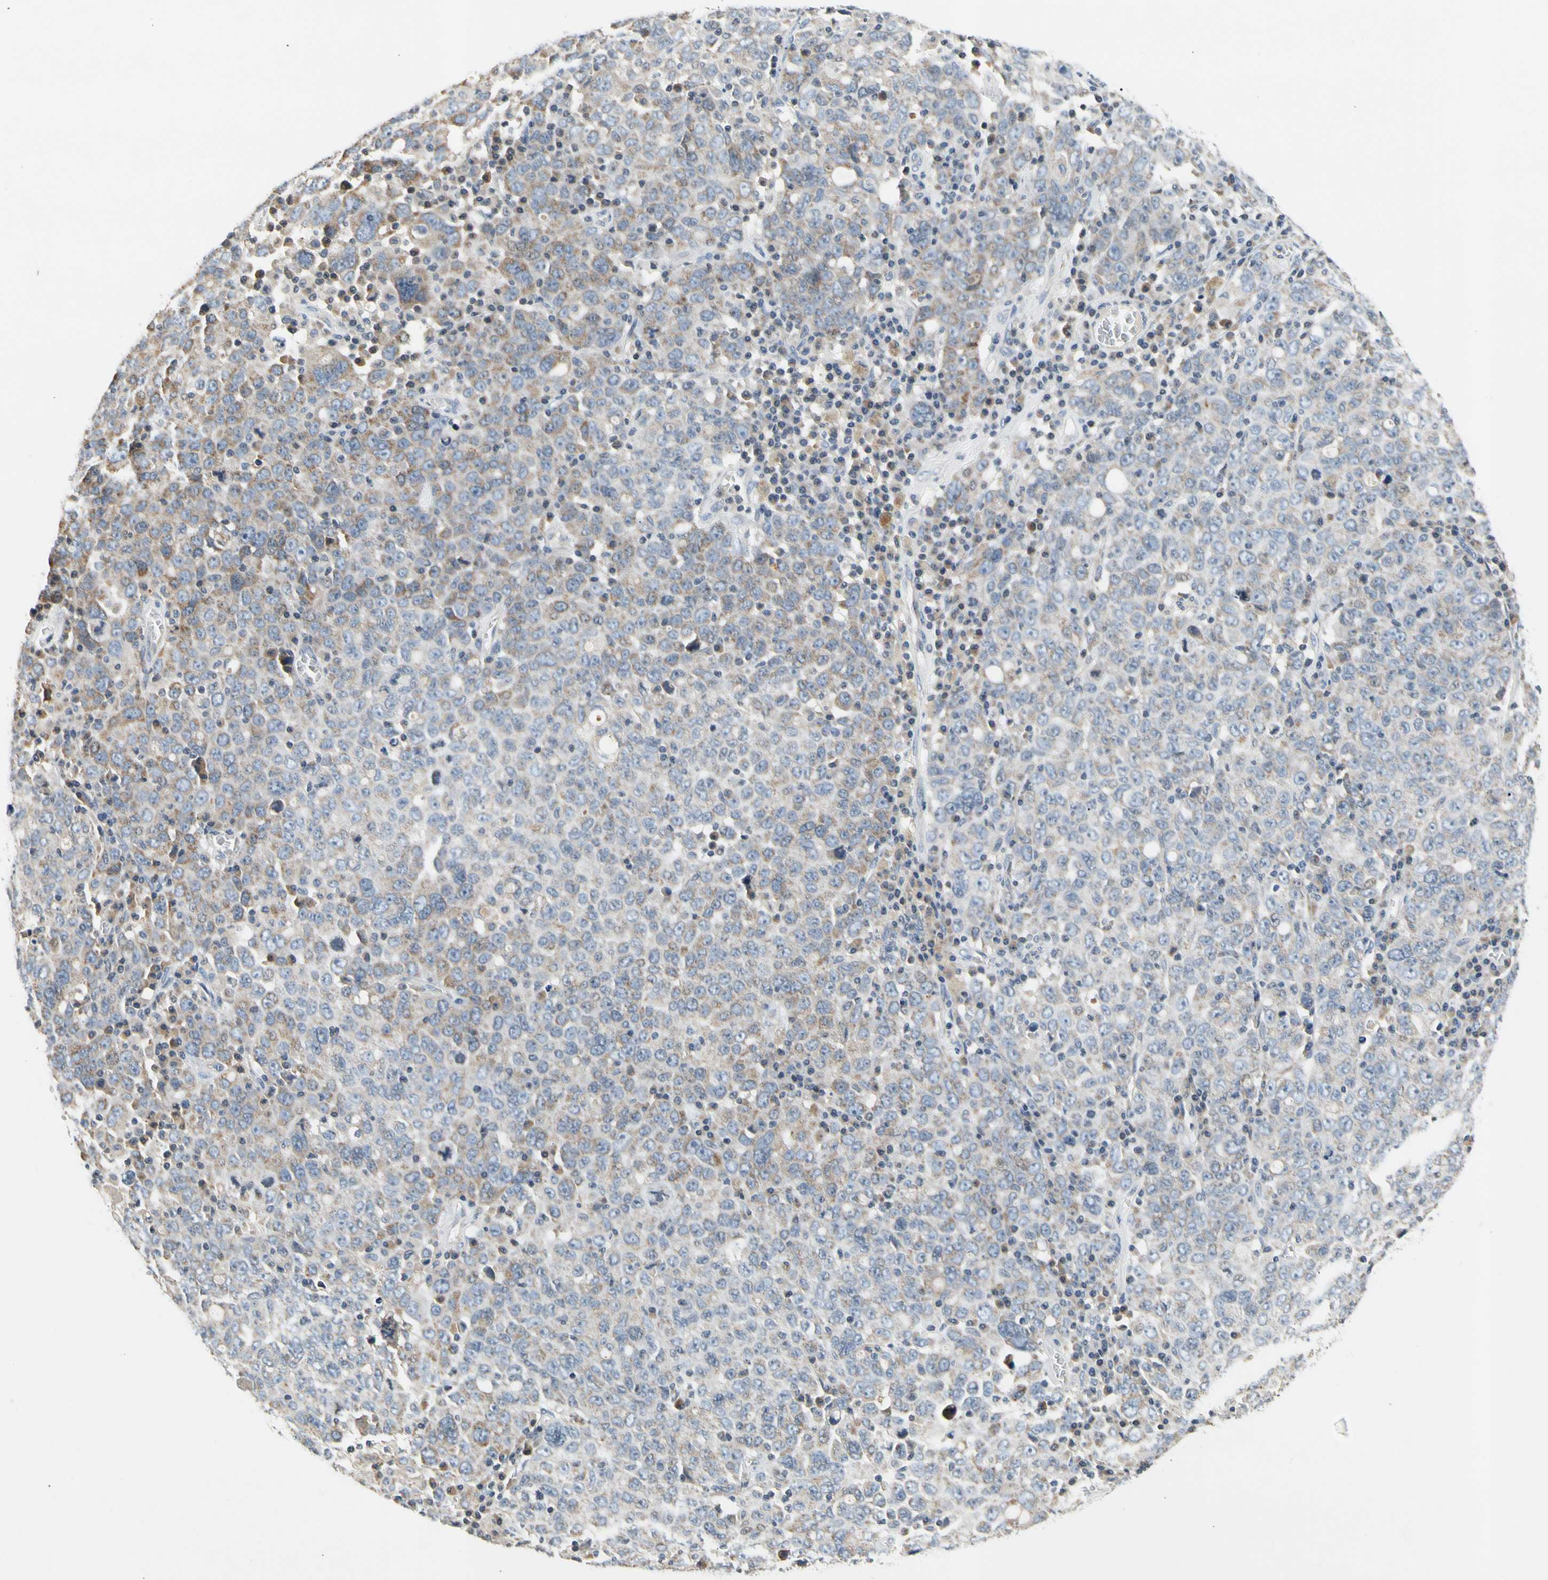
{"staining": {"intensity": "weak", "quantity": "<25%", "location": "cytoplasmic/membranous"}, "tissue": "ovarian cancer", "cell_type": "Tumor cells", "image_type": "cancer", "snomed": [{"axis": "morphology", "description": "Carcinoma, endometroid"}, {"axis": "topography", "description": "Ovary"}], "caption": "Immunohistochemical staining of ovarian cancer demonstrates no significant positivity in tumor cells. (Stains: DAB (3,3'-diaminobenzidine) immunohistochemistry with hematoxylin counter stain, Microscopy: brightfield microscopy at high magnification).", "gene": "SOX30", "patient": {"sex": "female", "age": 62}}